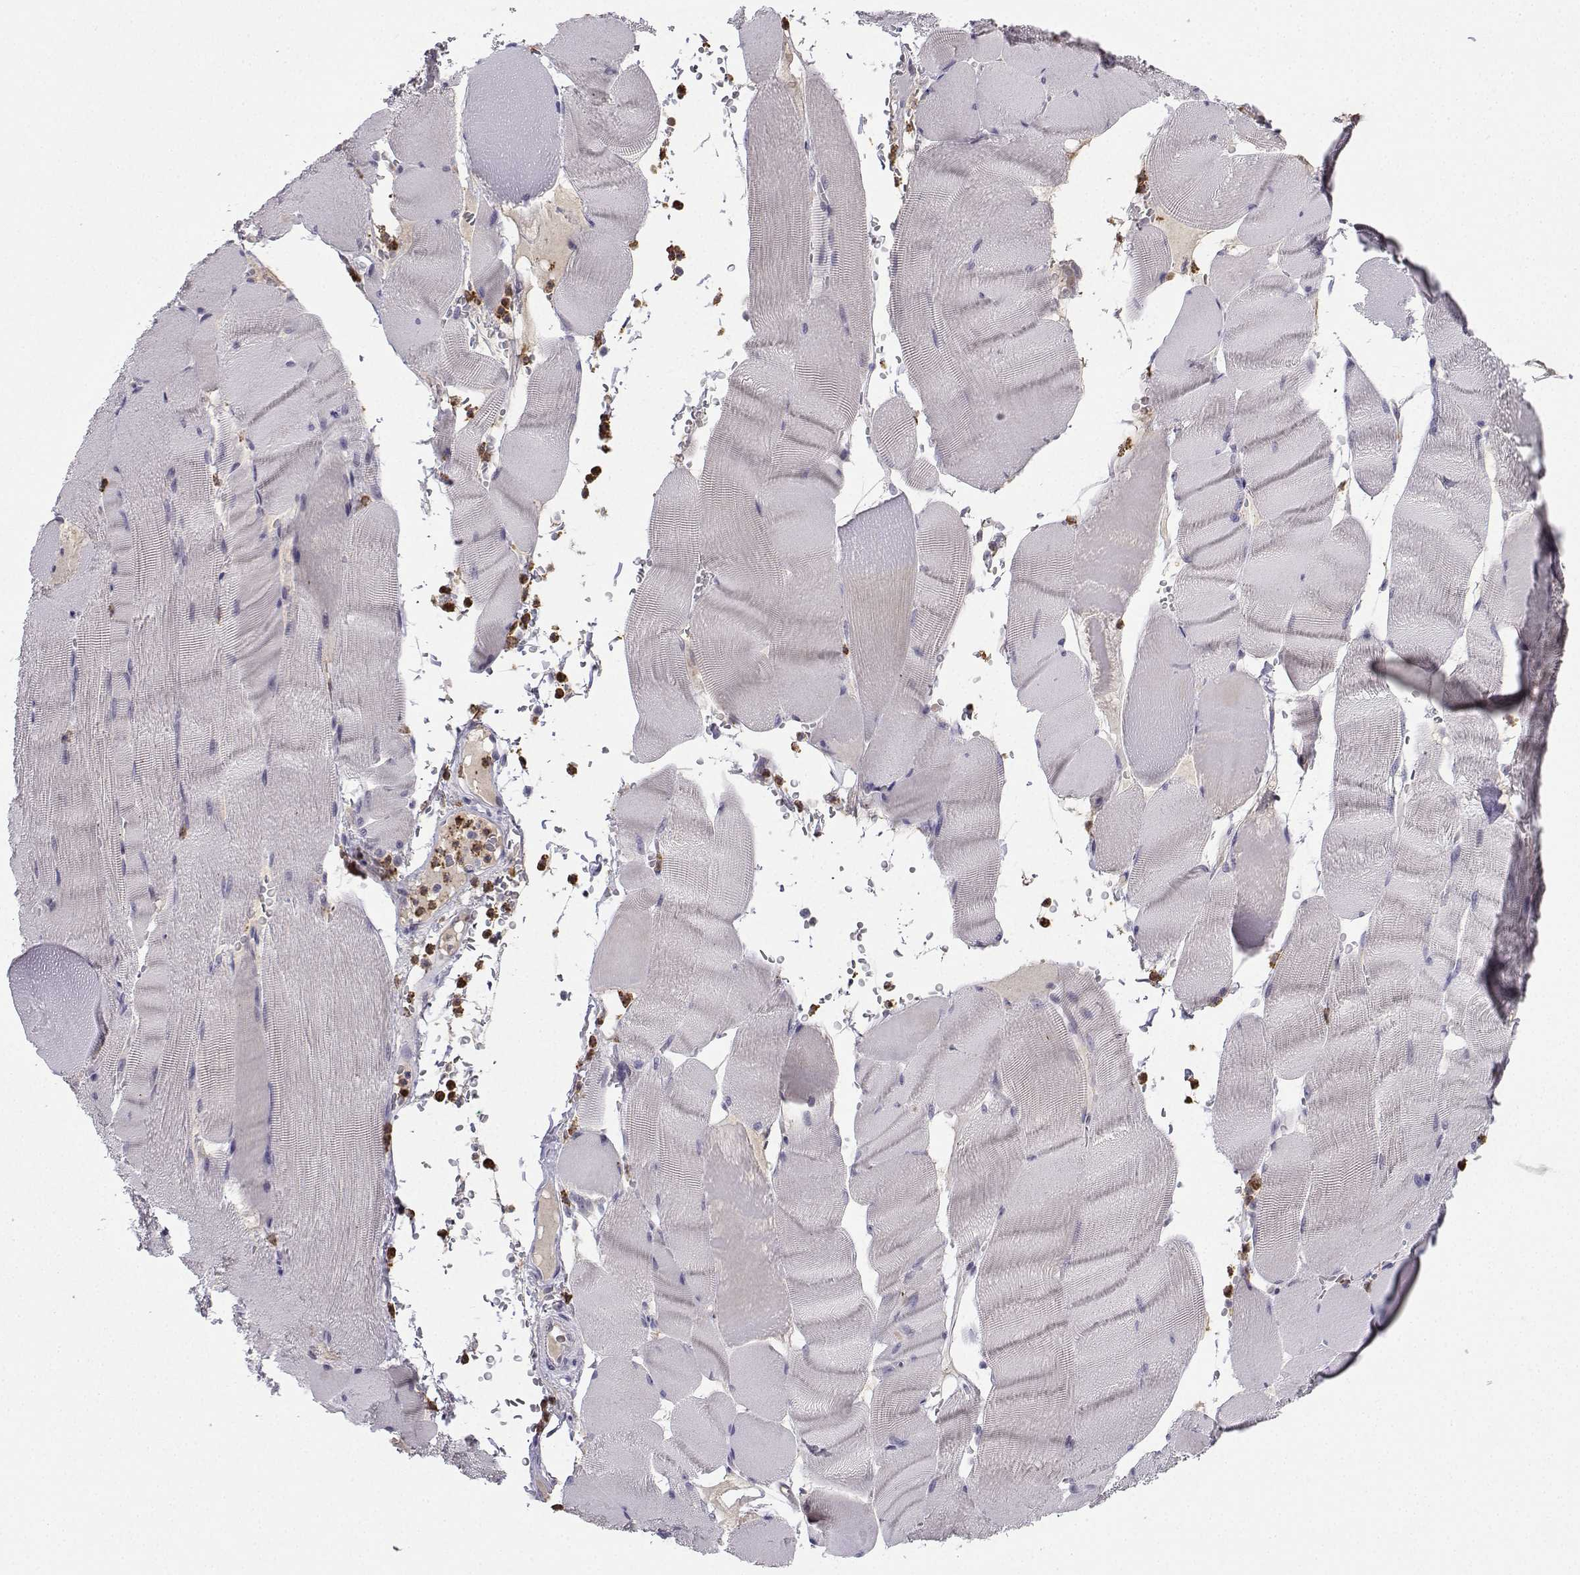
{"staining": {"intensity": "negative", "quantity": "none", "location": "none"}, "tissue": "skeletal muscle", "cell_type": "Myocytes", "image_type": "normal", "snomed": [{"axis": "morphology", "description": "Normal tissue, NOS"}, {"axis": "topography", "description": "Skeletal muscle"}], "caption": "This photomicrograph is of benign skeletal muscle stained with immunohistochemistry (IHC) to label a protein in brown with the nuclei are counter-stained blue. There is no positivity in myocytes. (DAB (3,3'-diaminobenzidine) immunohistochemistry (IHC) with hematoxylin counter stain).", "gene": "CALY", "patient": {"sex": "male", "age": 56}}